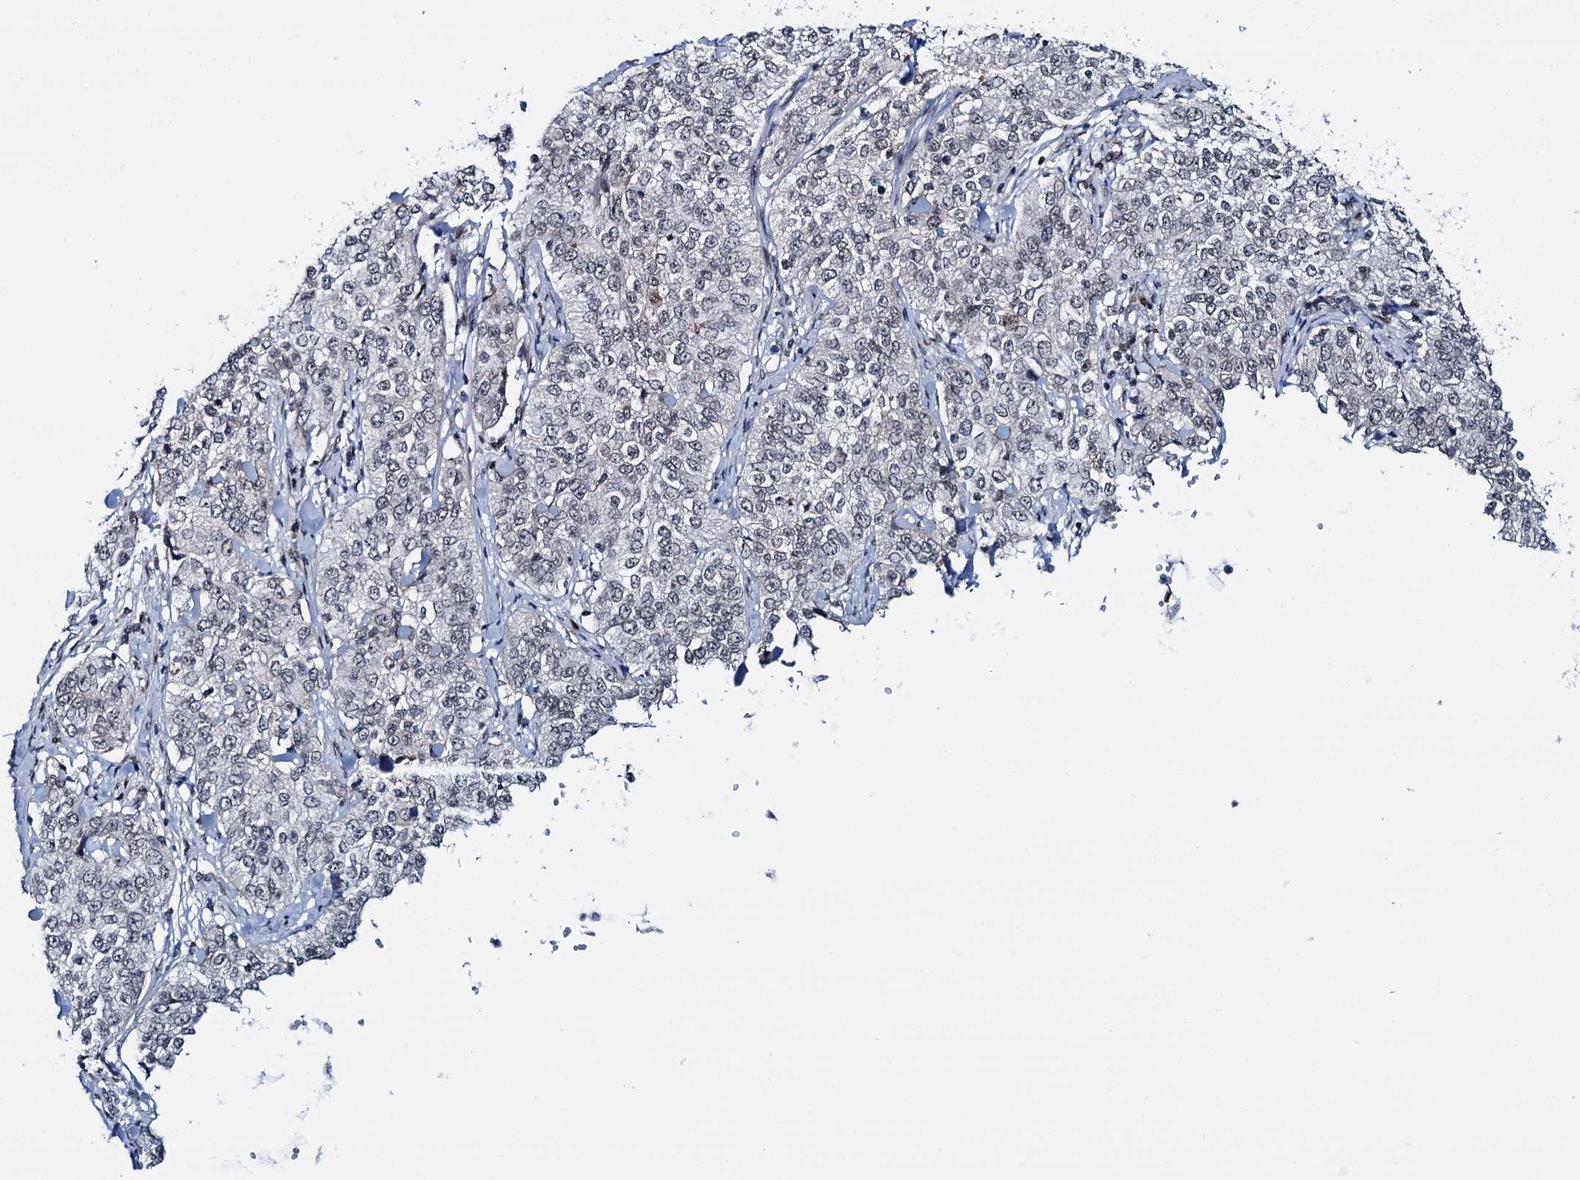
{"staining": {"intensity": "weak", "quantity": "25%-75%", "location": "nuclear"}, "tissue": "cervical cancer", "cell_type": "Tumor cells", "image_type": "cancer", "snomed": [{"axis": "morphology", "description": "Squamous cell carcinoma, NOS"}, {"axis": "topography", "description": "Cervix"}], "caption": "Weak nuclear protein positivity is identified in approximately 25%-75% of tumor cells in cervical squamous cell carcinoma.", "gene": "RUFY2", "patient": {"sex": "female", "age": 35}}